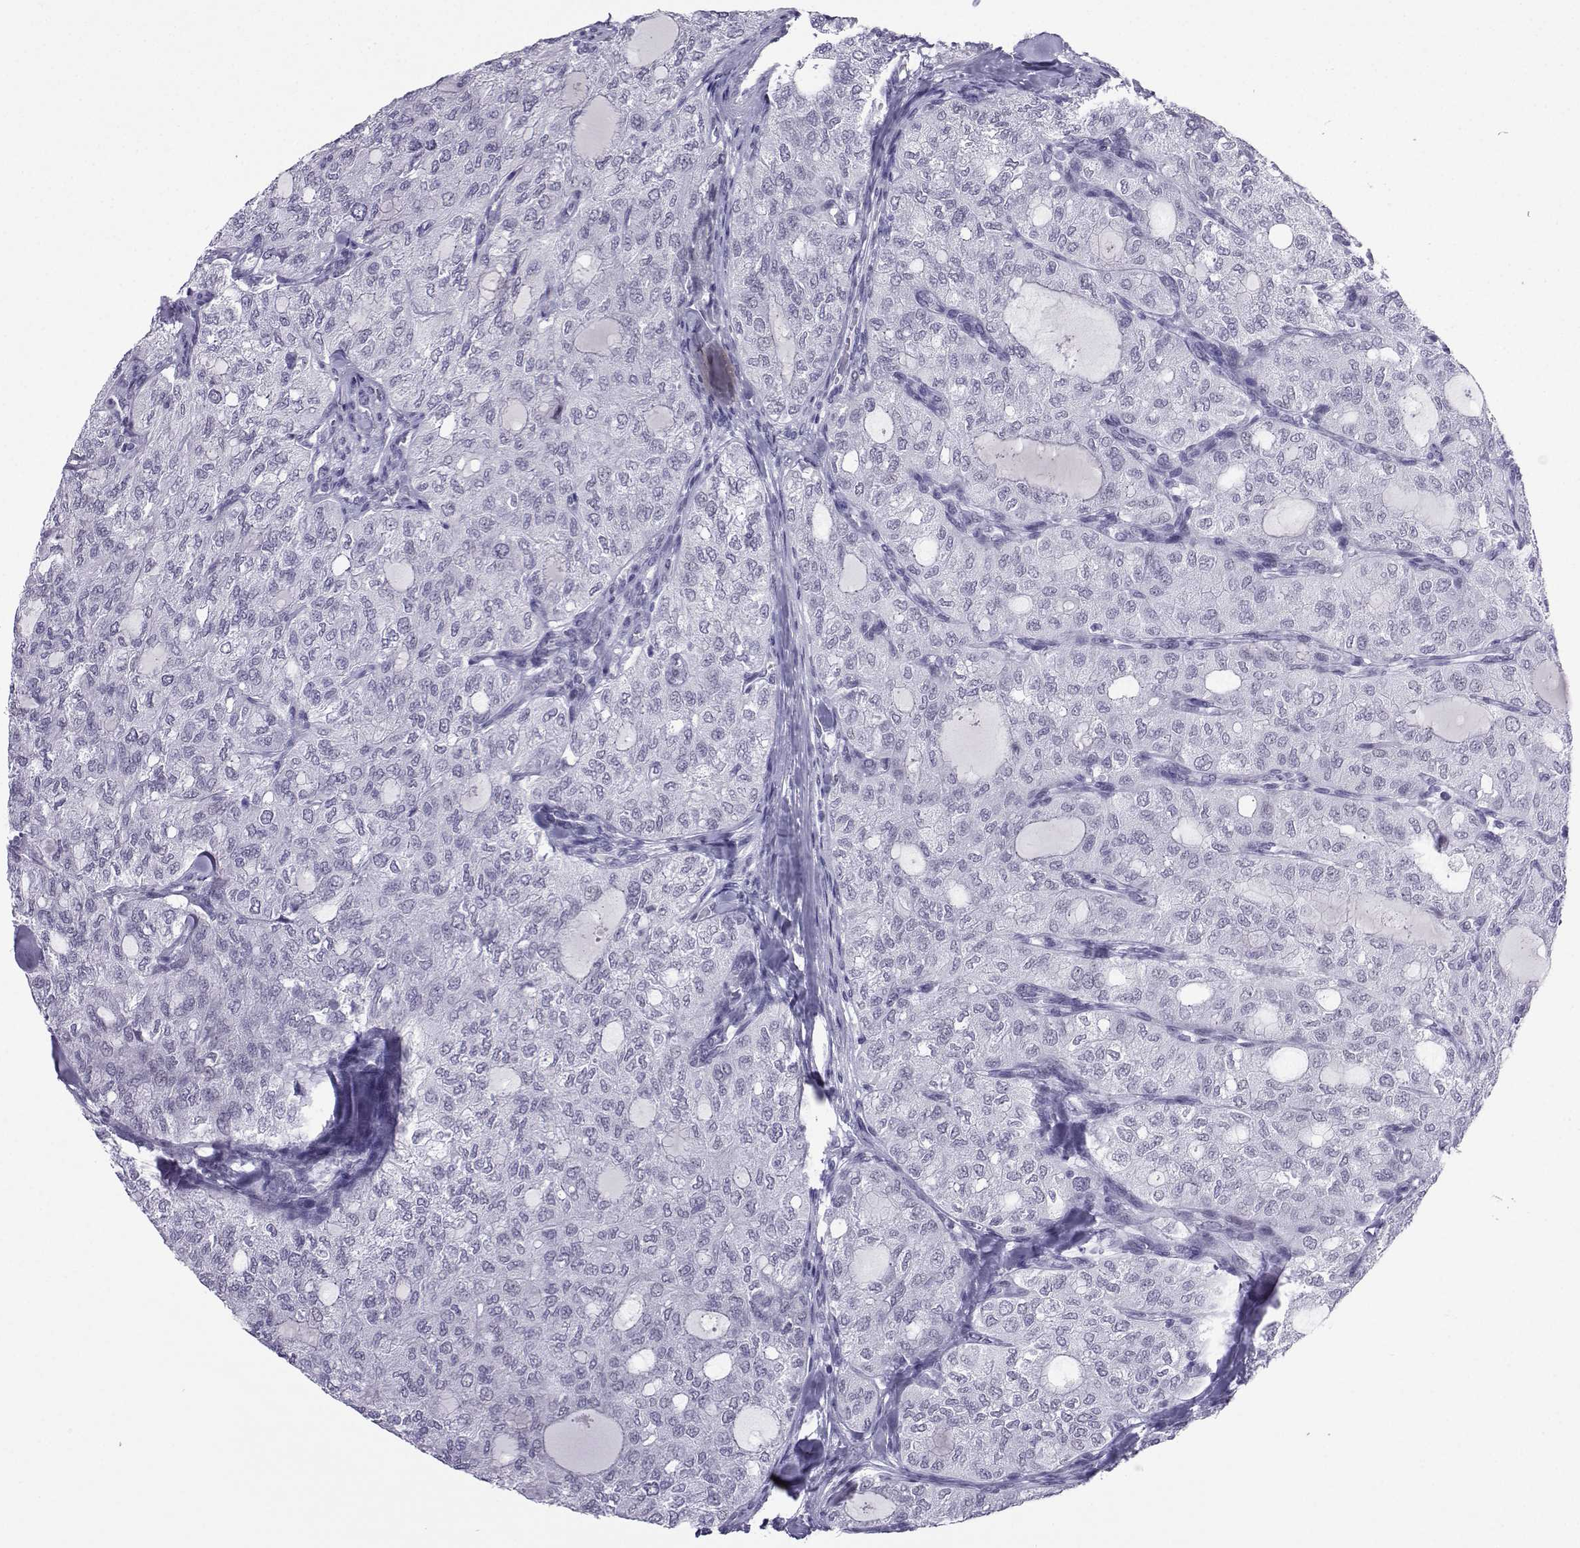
{"staining": {"intensity": "negative", "quantity": "none", "location": "none"}, "tissue": "thyroid cancer", "cell_type": "Tumor cells", "image_type": "cancer", "snomed": [{"axis": "morphology", "description": "Follicular adenoma carcinoma, NOS"}, {"axis": "topography", "description": "Thyroid gland"}], "caption": "High power microscopy photomicrograph of an IHC micrograph of thyroid cancer, revealing no significant staining in tumor cells.", "gene": "LORICRIN", "patient": {"sex": "male", "age": 75}}